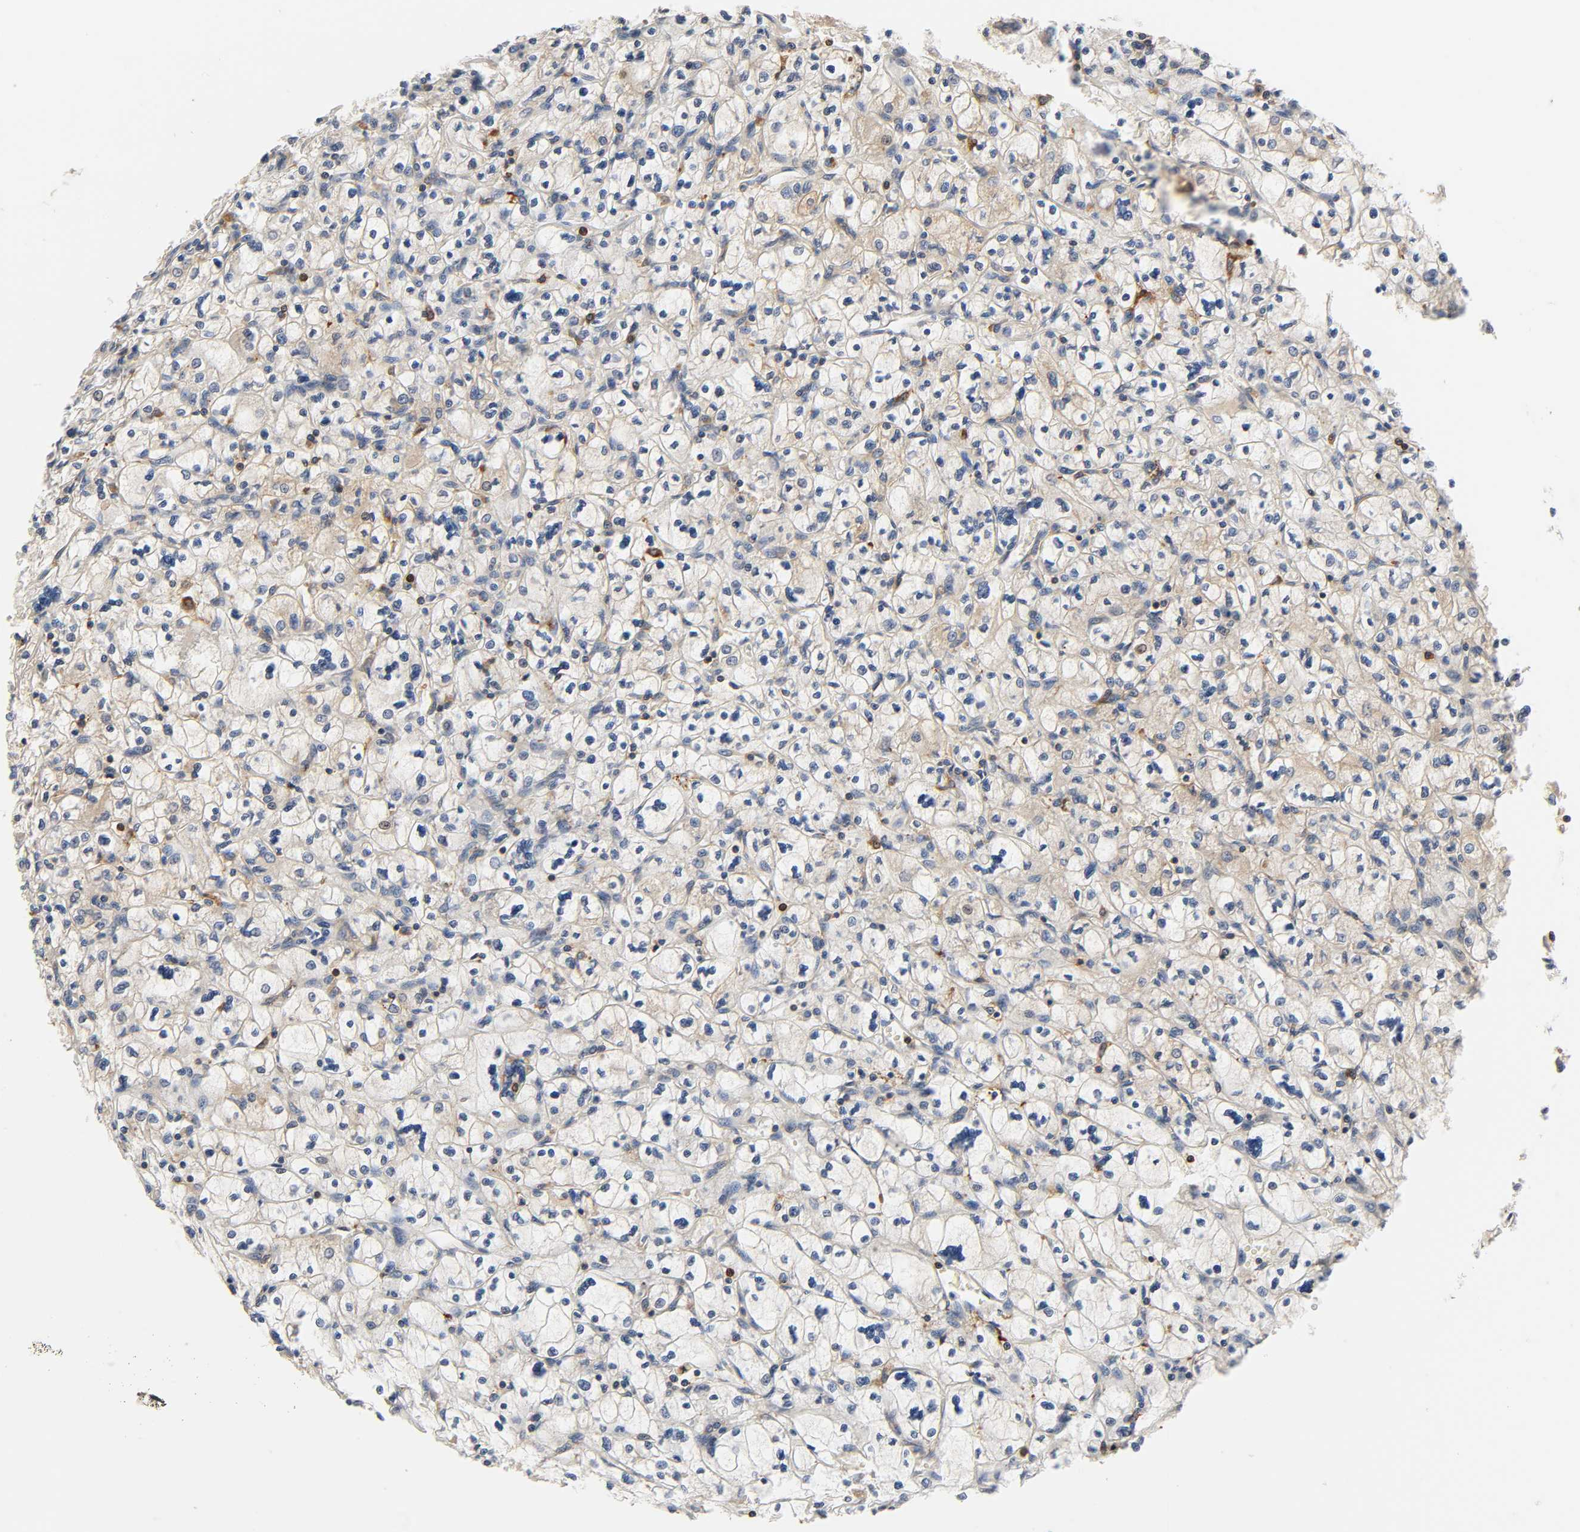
{"staining": {"intensity": "moderate", "quantity": "<25%", "location": "cytoplasmic/membranous"}, "tissue": "renal cancer", "cell_type": "Tumor cells", "image_type": "cancer", "snomed": [{"axis": "morphology", "description": "Adenocarcinoma, NOS"}, {"axis": "topography", "description": "Kidney"}], "caption": "Protein expression analysis of adenocarcinoma (renal) reveals moderate cytoplasmic/membranous expression in approximately <25% of tumor cells. (DAB (3,3'-diaminobenzidine) IHC with brightfield microscopy, high magnification).", "gene": "BIN1", "patient": {"sex": "female", "age": 83}}